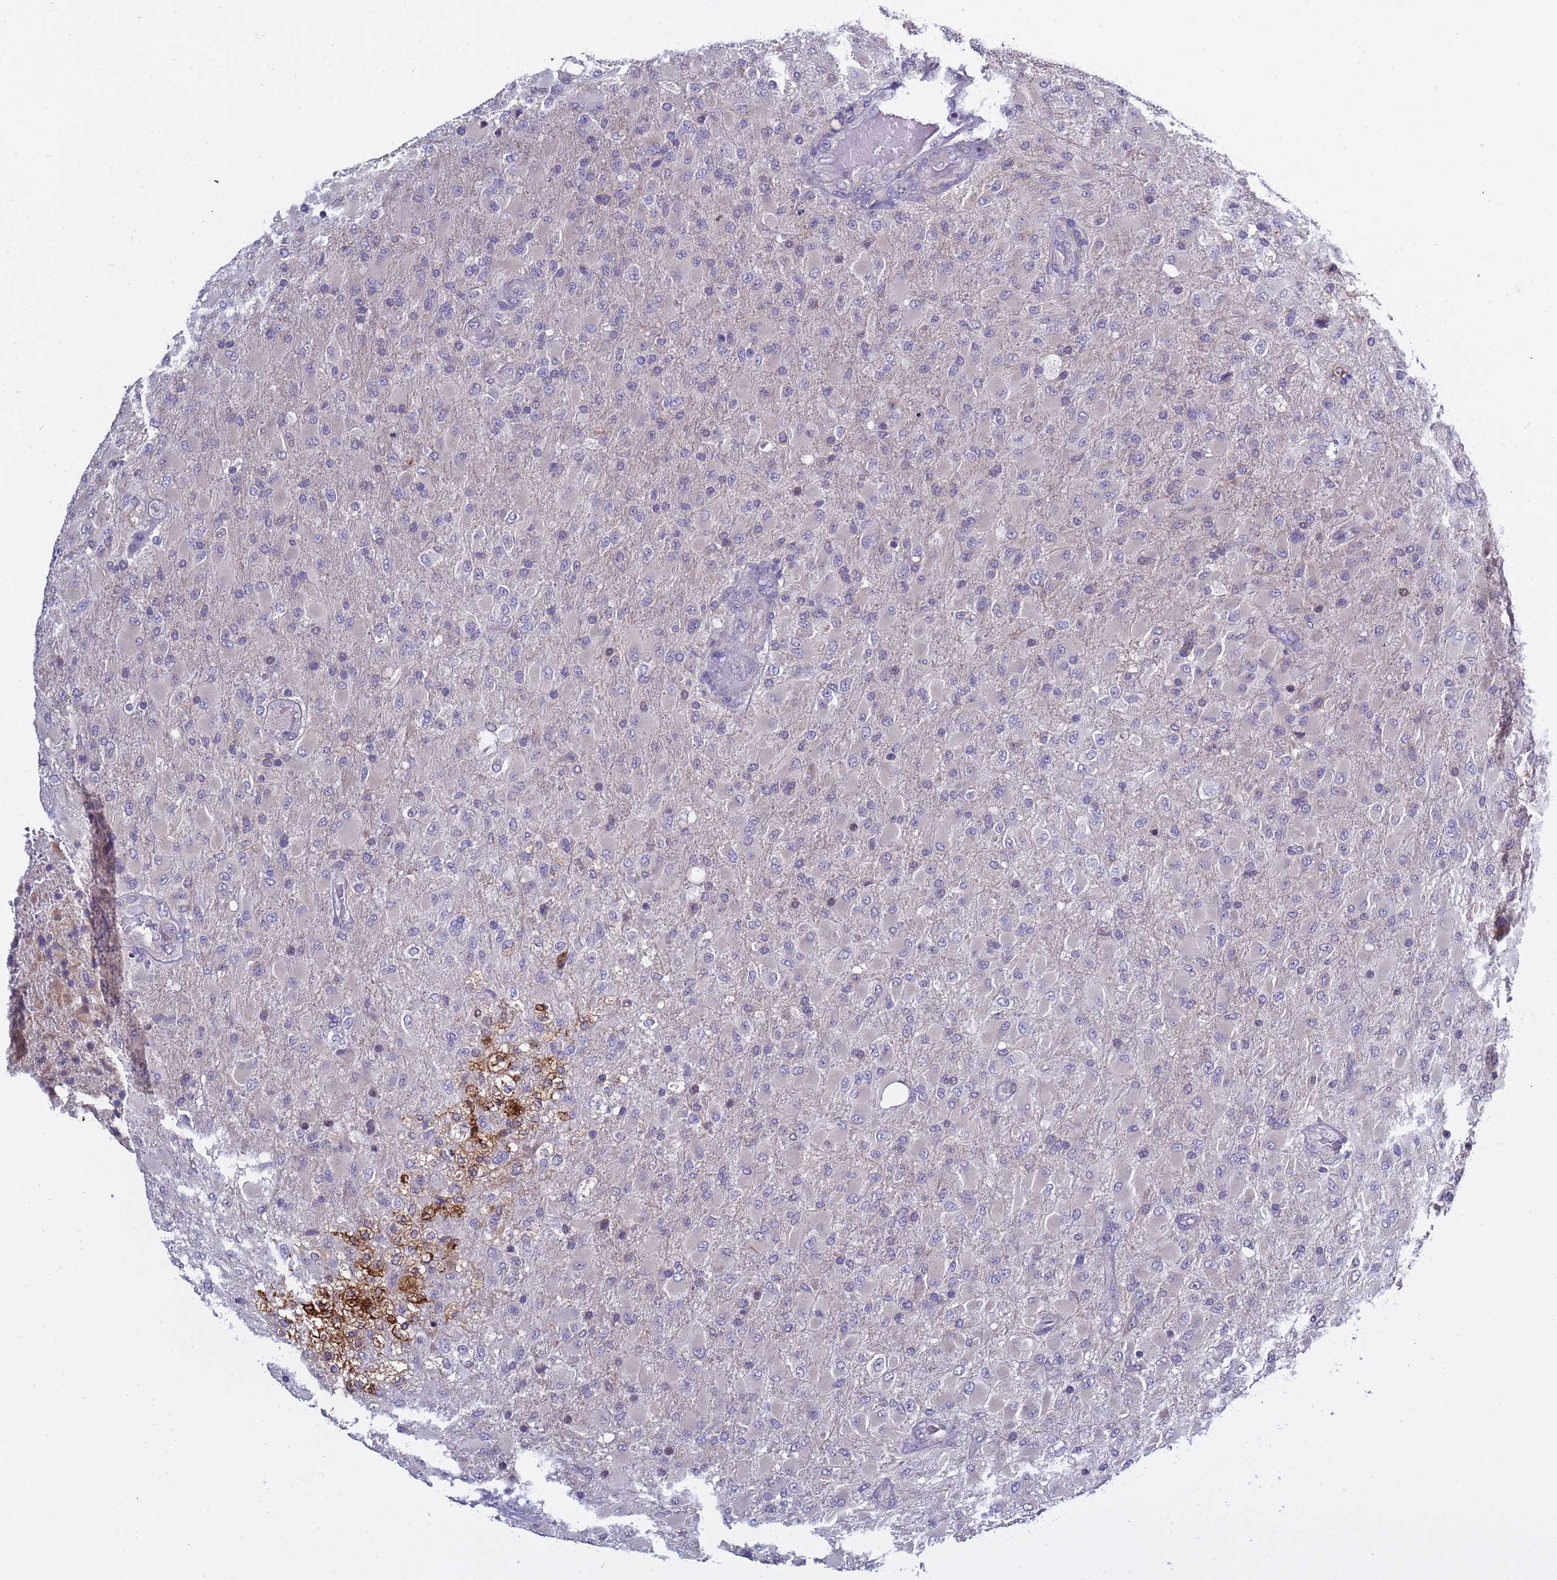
{"staining": {"intensity": "negative", "quantity": "none", "location": "none"}, "tissue": "glioma", "cell_type": "Tumor cells", "image_type": "cancer", "snomed": [{"axis": "morphology", "description": "Glioma, malignant, Low grade"}, {"axis": "topography", "description": "Brain"}], "caption": "Immunohistochemical staining of malignant low-grade glioma reveals no significant staining in tumor cells.", "gene": "ELMOD2", "patient": {"sex": "male", "age": 65}}